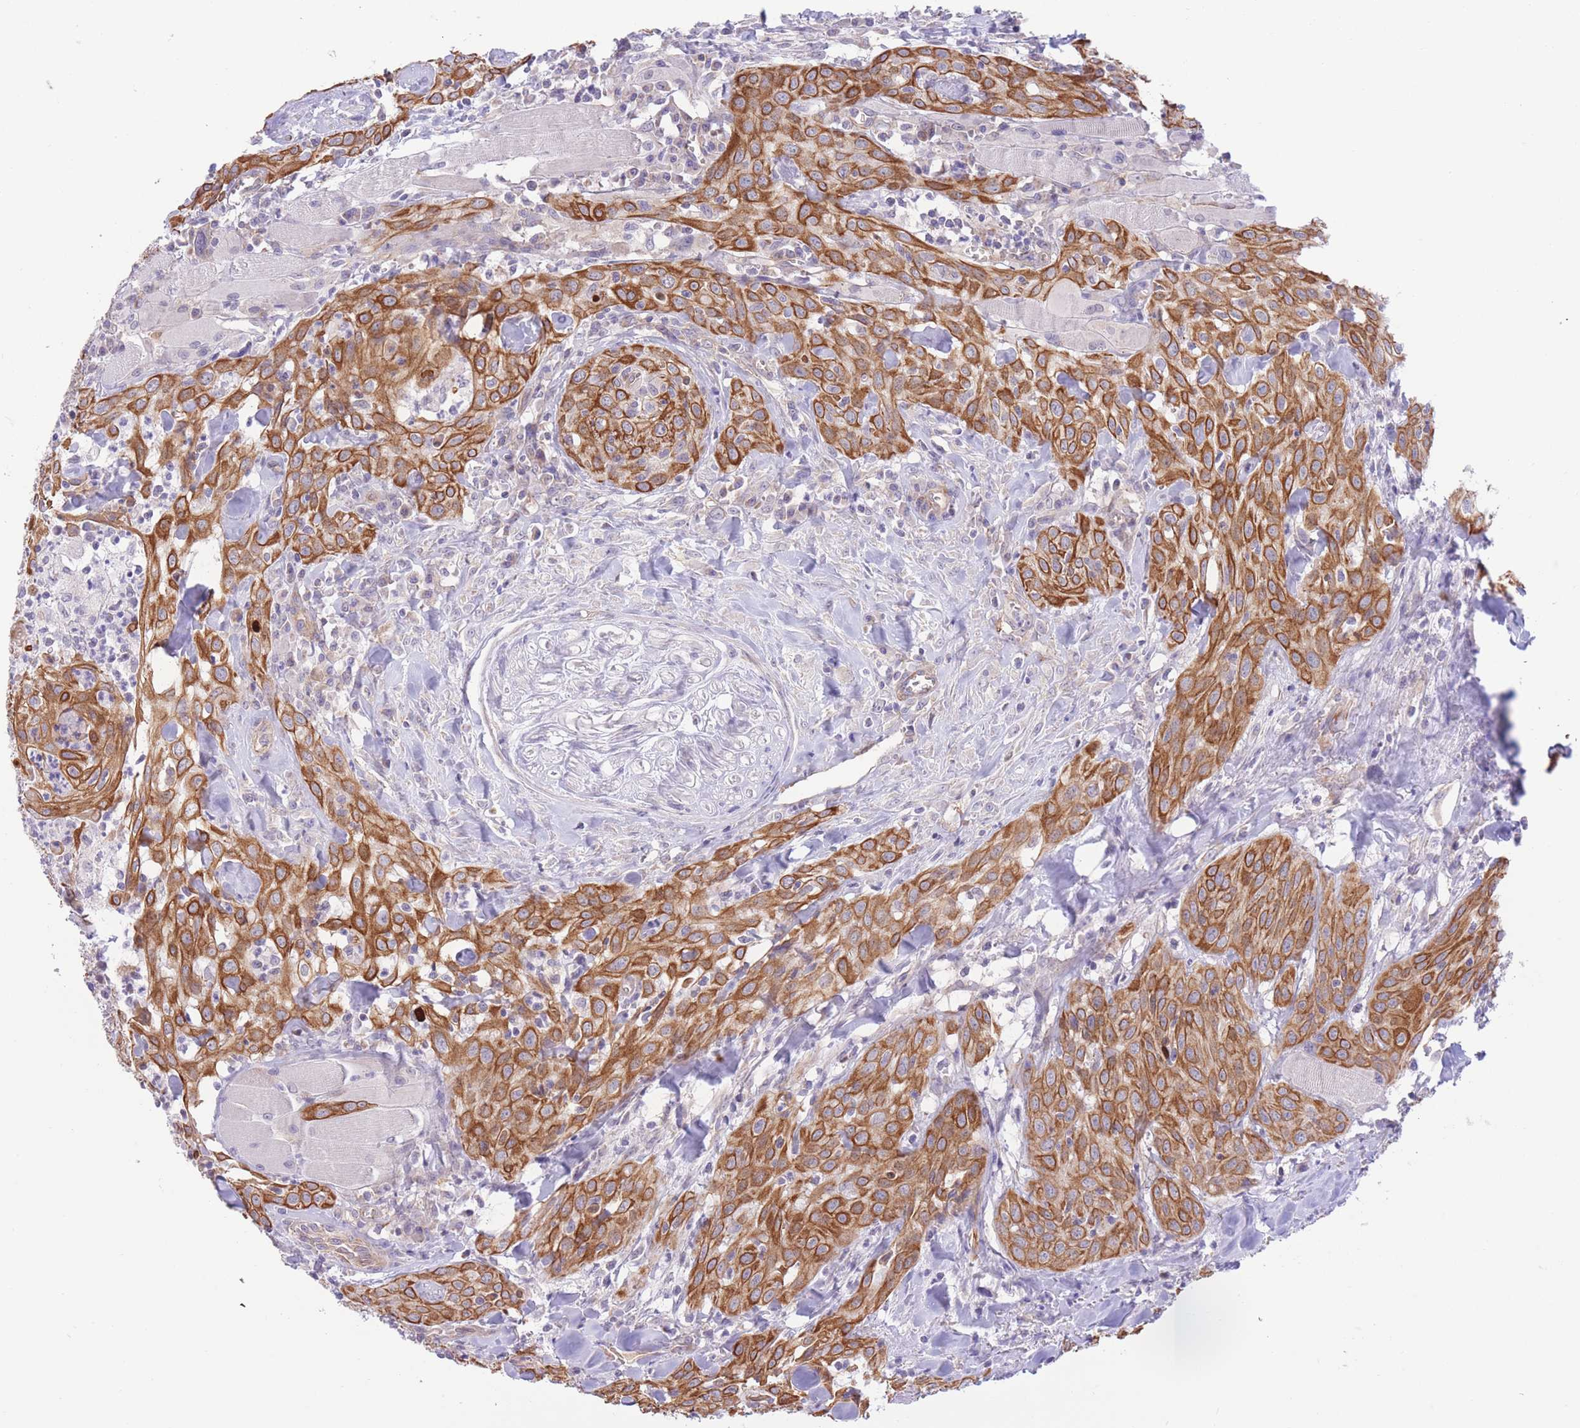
{"staining": {"intensity": "strong", "quantity": ">75%", "location": "cytoplasmic/membranous"}, "tissue": "head and neck cancer", "cell_type": "Tumor cells", "image_type": "cancer", "snomed": [{"axis": "morphology", "description": "Squamous cell carcinoma, NOS"}, {"axis": "topography", "description": "Oral tissue"}, {"axis": "topography", "description": "Head-Neck"}], "caption": "Immunohistochemistry histopathology image of human head and neck cancer (squamous cell carcinoma) stained for a protein (brown), which reveals high levels of strong cytoplasmic/membranous expression in about >75% of tumor cells.", "gene": "MRPS31", "patient": {"sex": "female", "age": 70}}